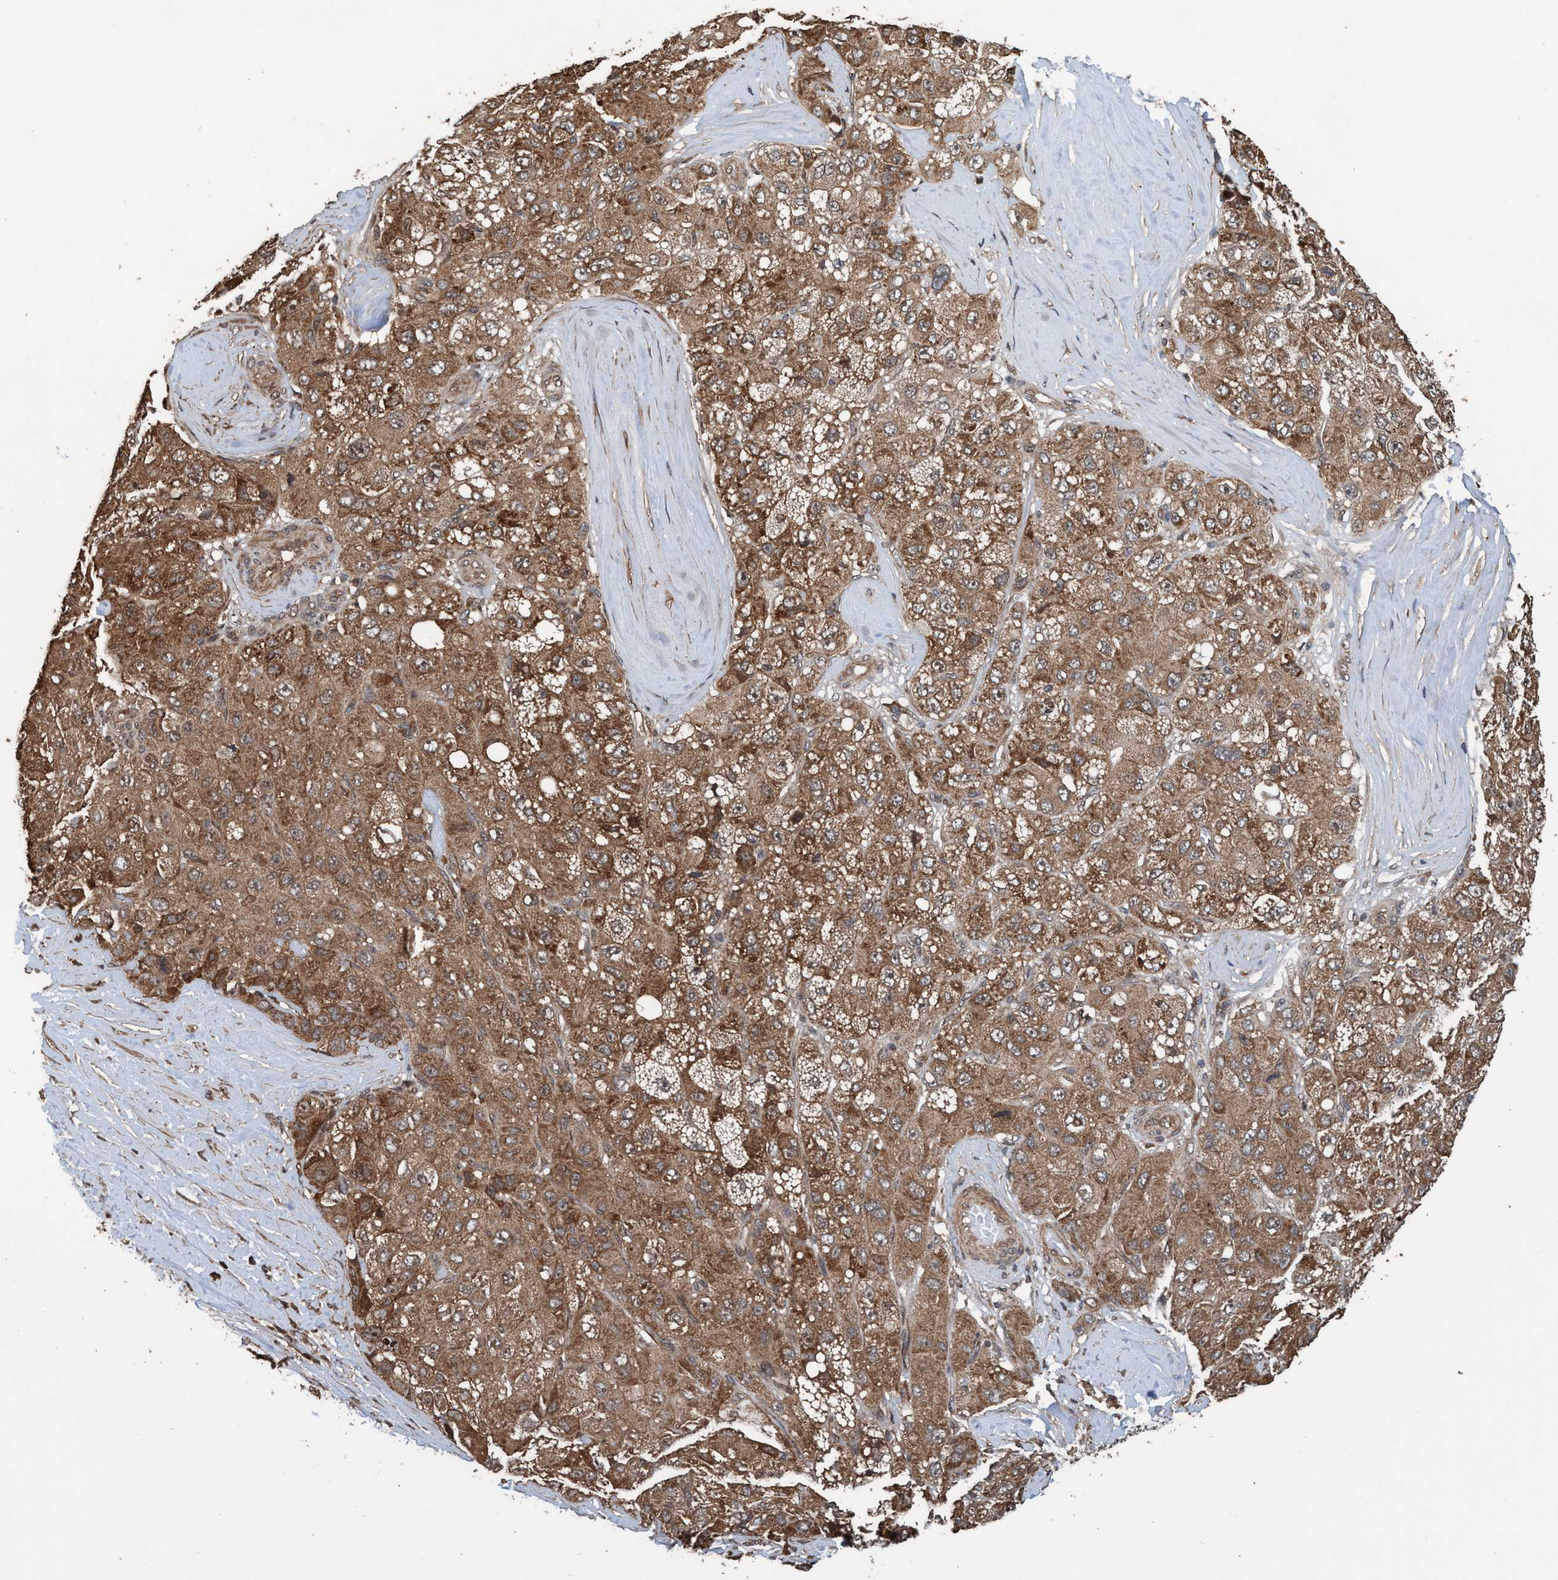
{"staining": {"intensity": "moderate", "quantity": ">75%", "location": "cytoplasmic/membranous"}, "tissue": "liver cancer", "cell_type": "Tumor cells", "image_type": "cancer", "snomed": [{"axis": "morphology", "description": "Carcinoma, Hepatocellular, NOS"}, {"axis": "topography", "description": "Liver"}], "caption": "Immunohistochemistry image of liver cancer stained for a protein (brown), which displays medium levels of moderate cytoplasmic/membranous expression in approximately >75% of tumor cells.", "gene": "TRPC7", "patient": {"sex": "male", "age": 80}}